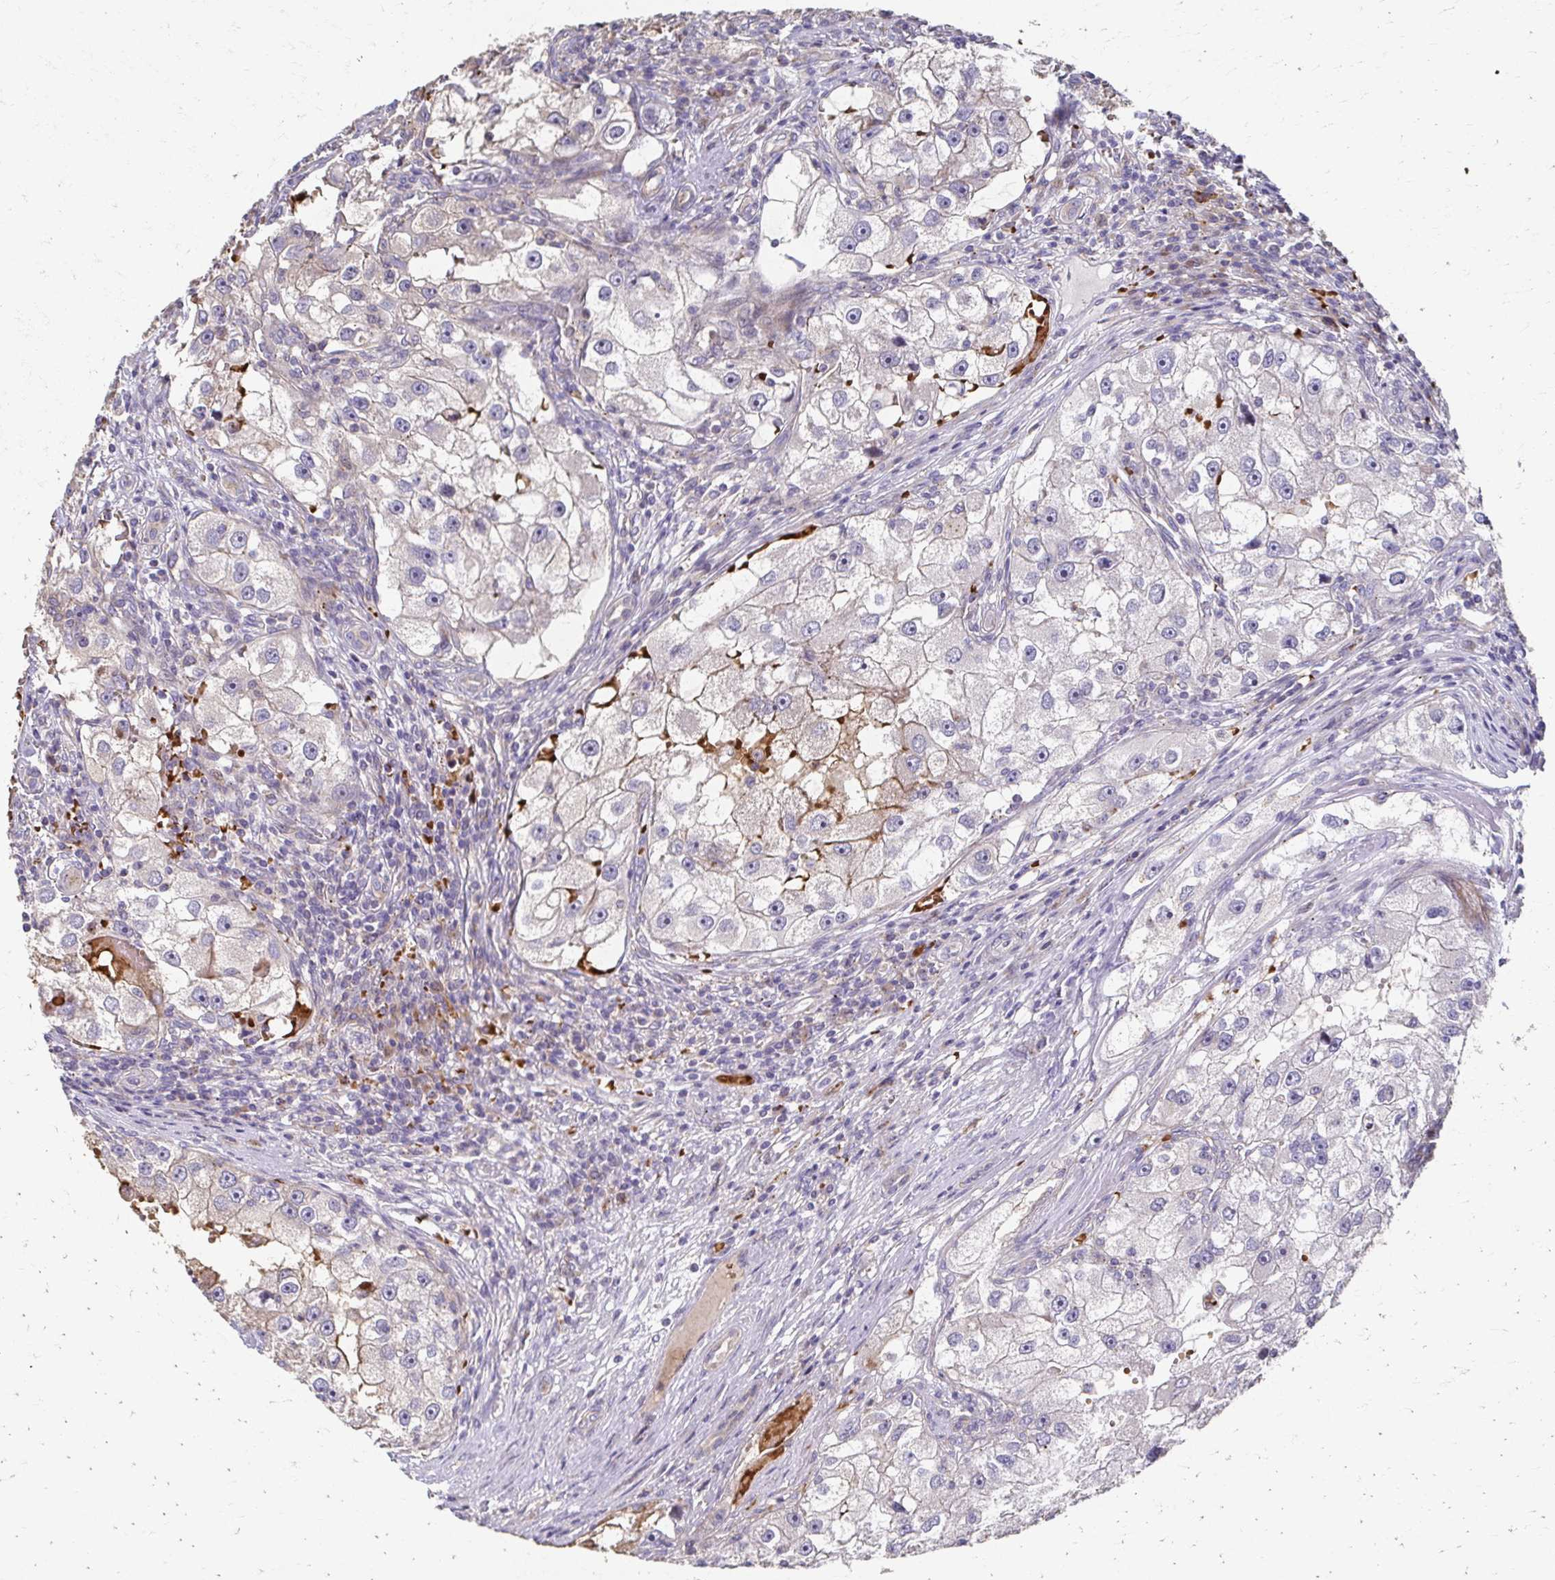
{"staining": {"intensity": "negative", "quantity": "none", "location": "none"}, "tissue": "renal cancer", "cell_type": "Tumor cells", "image_type": "cancer", "snomed": [{"axis": "morphology", "description": "Adenocarcinoma, NOS"}, {"axis": "topography", "description": "Kidney"}], "caption": "The photomicrograph reveals no significant positivity in tumor cells of adenocarcinoma (renal).", "gene": "SKA2", "patient": {"sex": "male", "age": 63}}